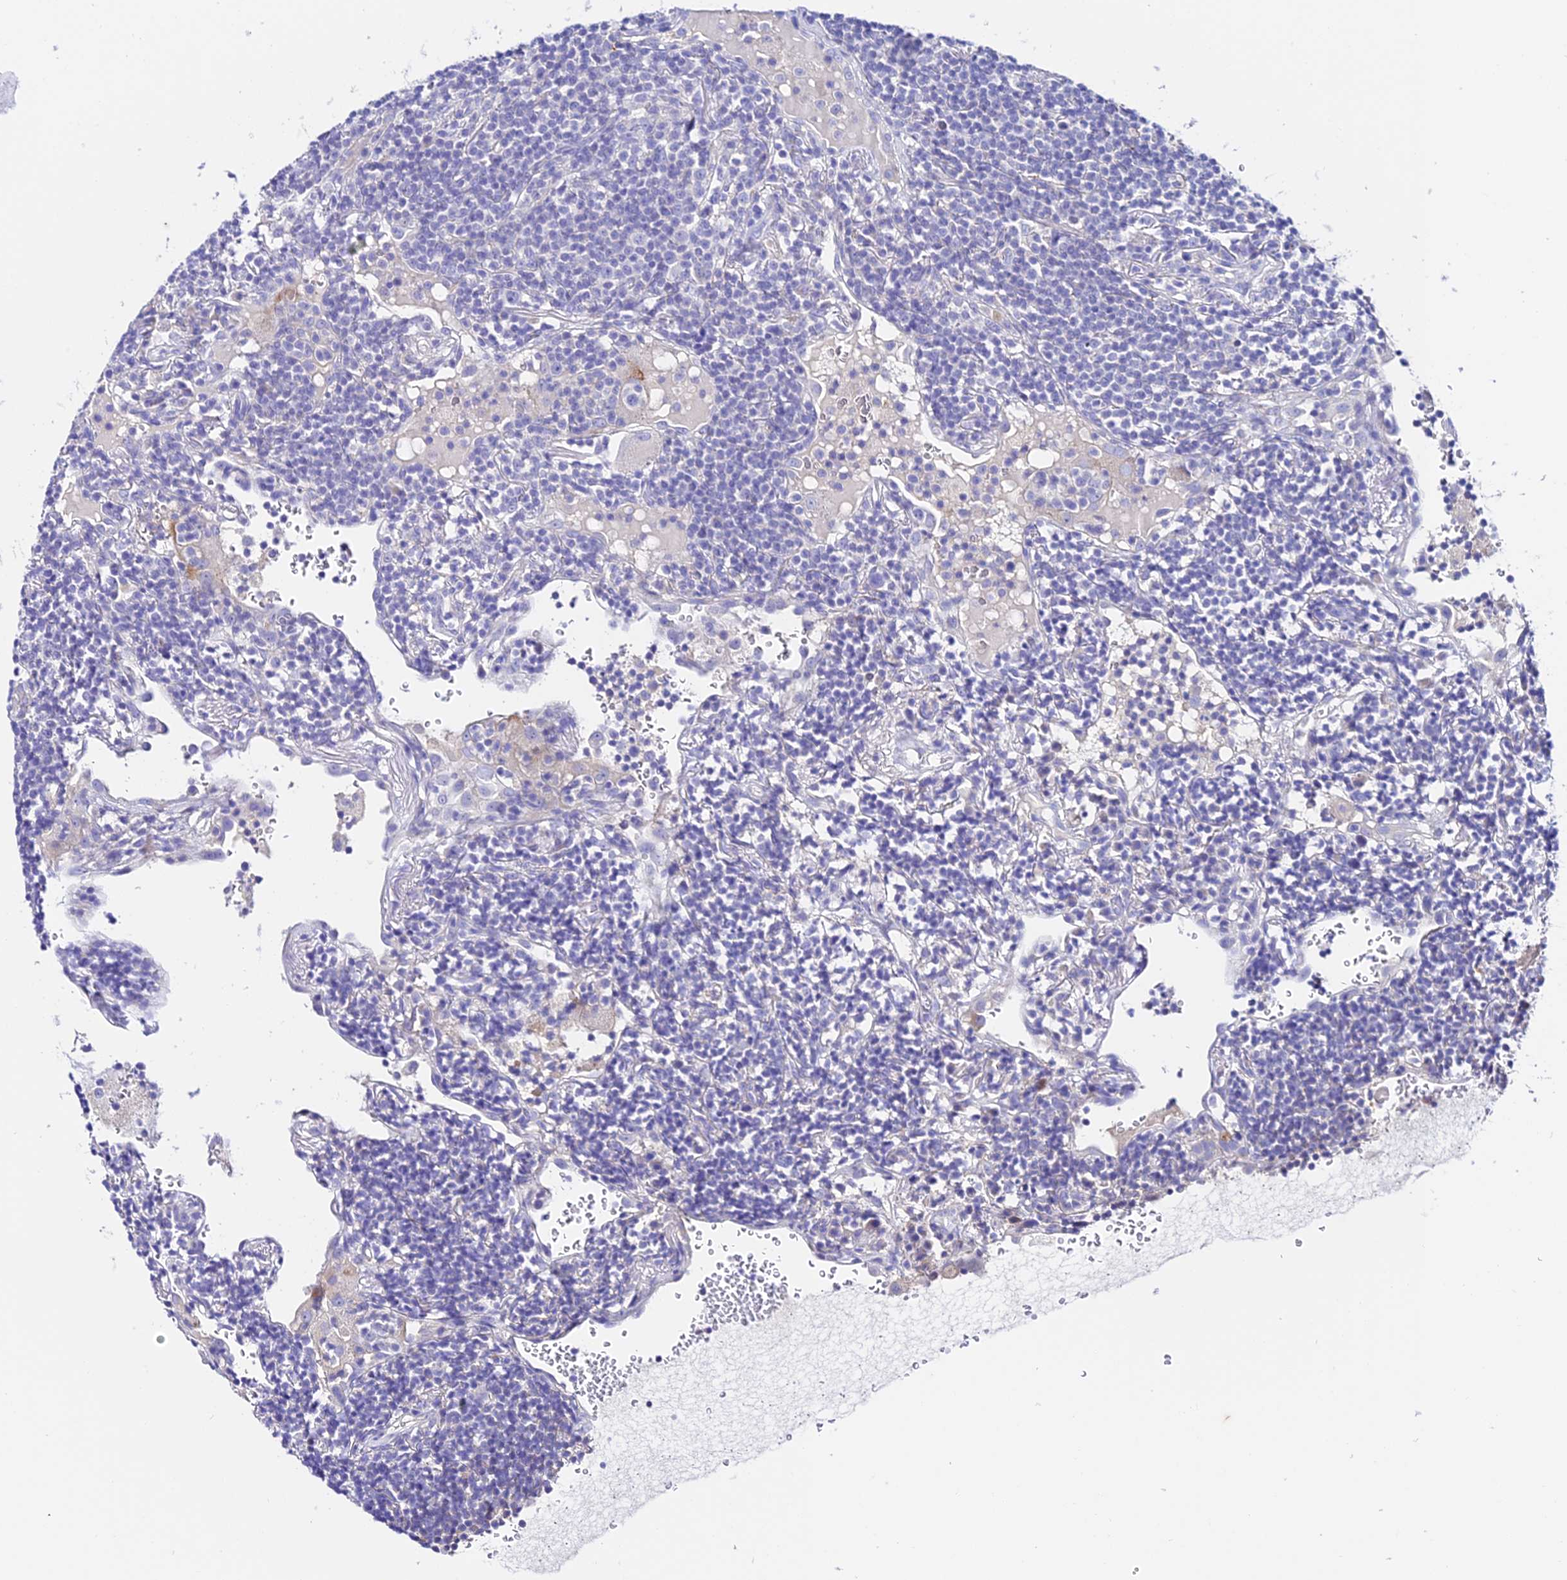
{"staining": {"intensity": "negative", "quantity": "none", "location": "none"}, "tissue": "lymphoma", "cell_type": "Tumor cells", "image_type": "cancer", "snomed": [{"axis": "morphology", "description": "Malignant lymphoma, non-Hodgkin's type, Low grade"}, {"axis": "topography", "description": "Lung"}], "caption": "An image of human lymphoma is negative for staining in tumor cells.", "gene": "TMEM117", "patient": {"sex": "female", "age": 71}}